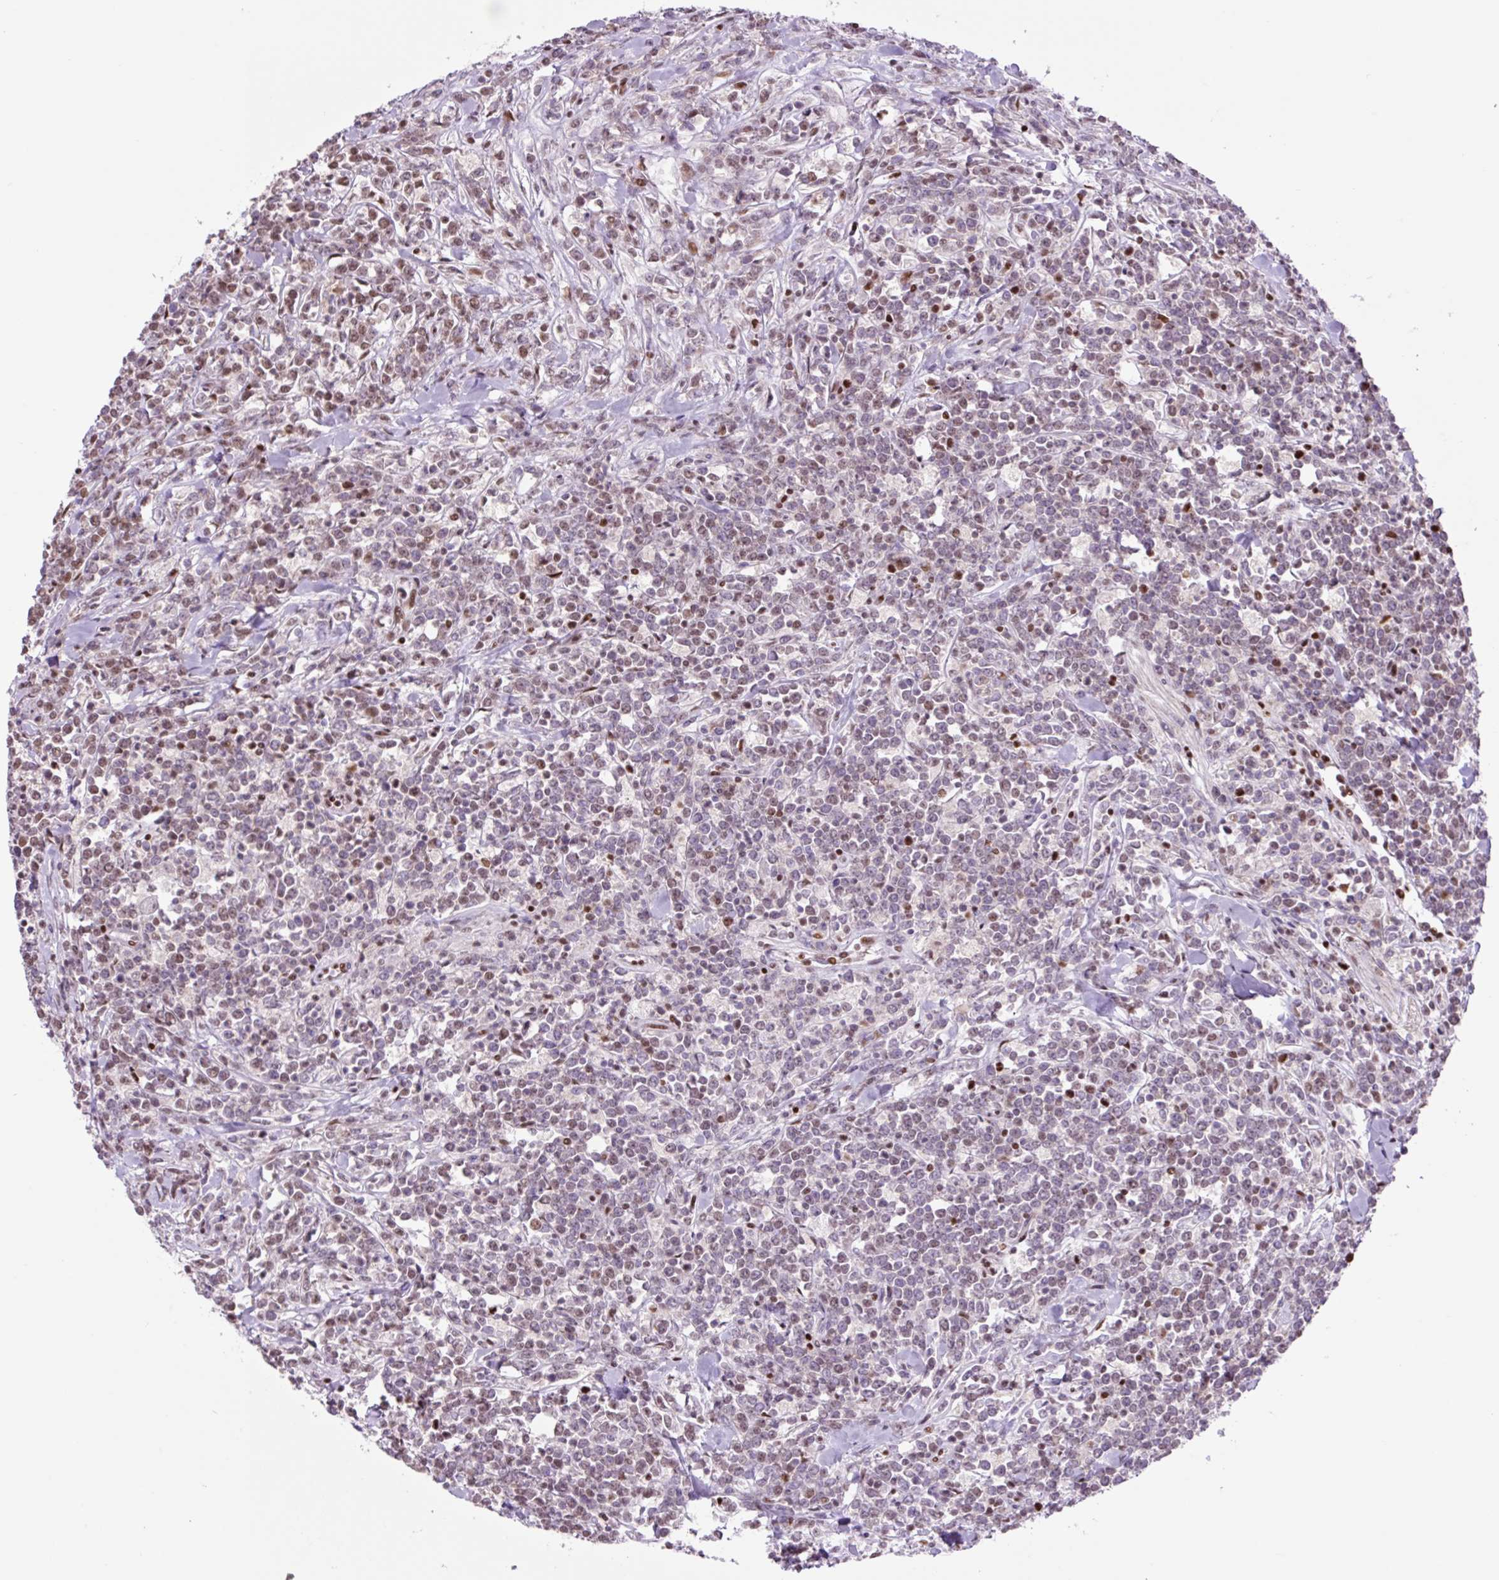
{"staining": {"intensity": "weak", "quantity": "25%-75%", "location": "nuclear"}, "tissue": "lymphoma", "cell_type": "Tumor cells", "image_type": "cancer", "snomed": [{"axis": "morphology", "description": "Malignant lymphoma, non-Hodgkin's type, High grade"}, {"axis": "topography", "description": "Small intestine"}, {"axis": "topography", "description": "Colon"}], "caption": "Malignant lymphoma, non-Hodgkin's type (high-grade) stained with IHC reveals weak nuclear staining in about 25%-75% of tumor cells.", "gene": "TAF1A", "patient": {"sex": "male", "age": 8}}